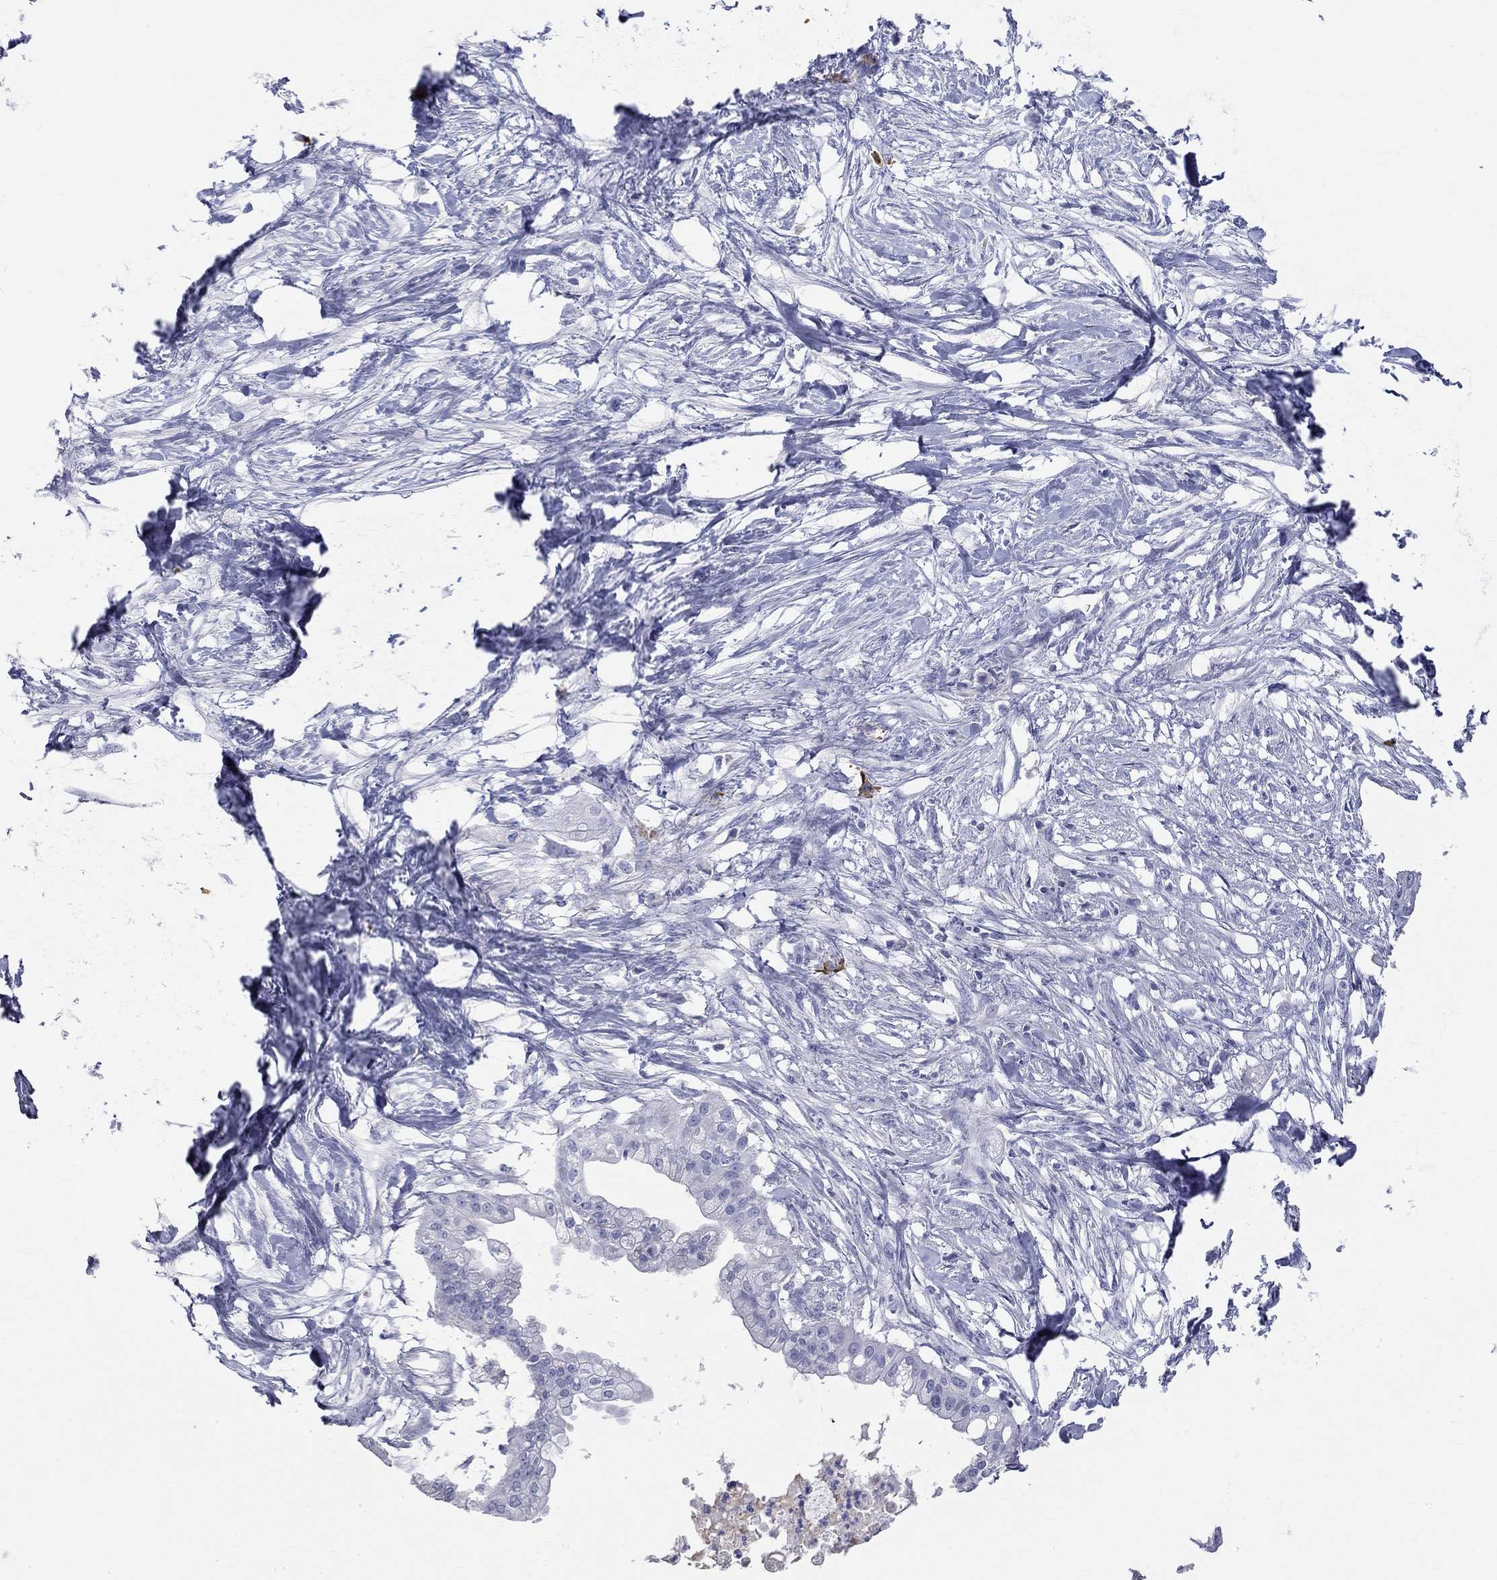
{"staining": {"intensity": "negative", "quantity": "none", "location": "none"}, "tissue": "pancreatic cancer", "cell_type": "Tumor cells", "image_type": "cancer", "snomed": [{"axis": "morphology", "description": "Normal tissue, NOS"}, {"axis": "morphology", "description": "Adenocarcinoma, NOS"}, {"axis": "topography", "description": "Pancreas"}], "caption": "IHC histopathology image of neoplastic tissue: pancreatic cancer stained with DAB reveals no significant protein staining in tumor cells. Brightfield microscopy of immunohistochemistry (IHC) stained with DAB (brown) and hematoxylin (blue), captured at high magnification.", "gene": "PHOX2B", "patient": {"sex": "female", "age": 58}}